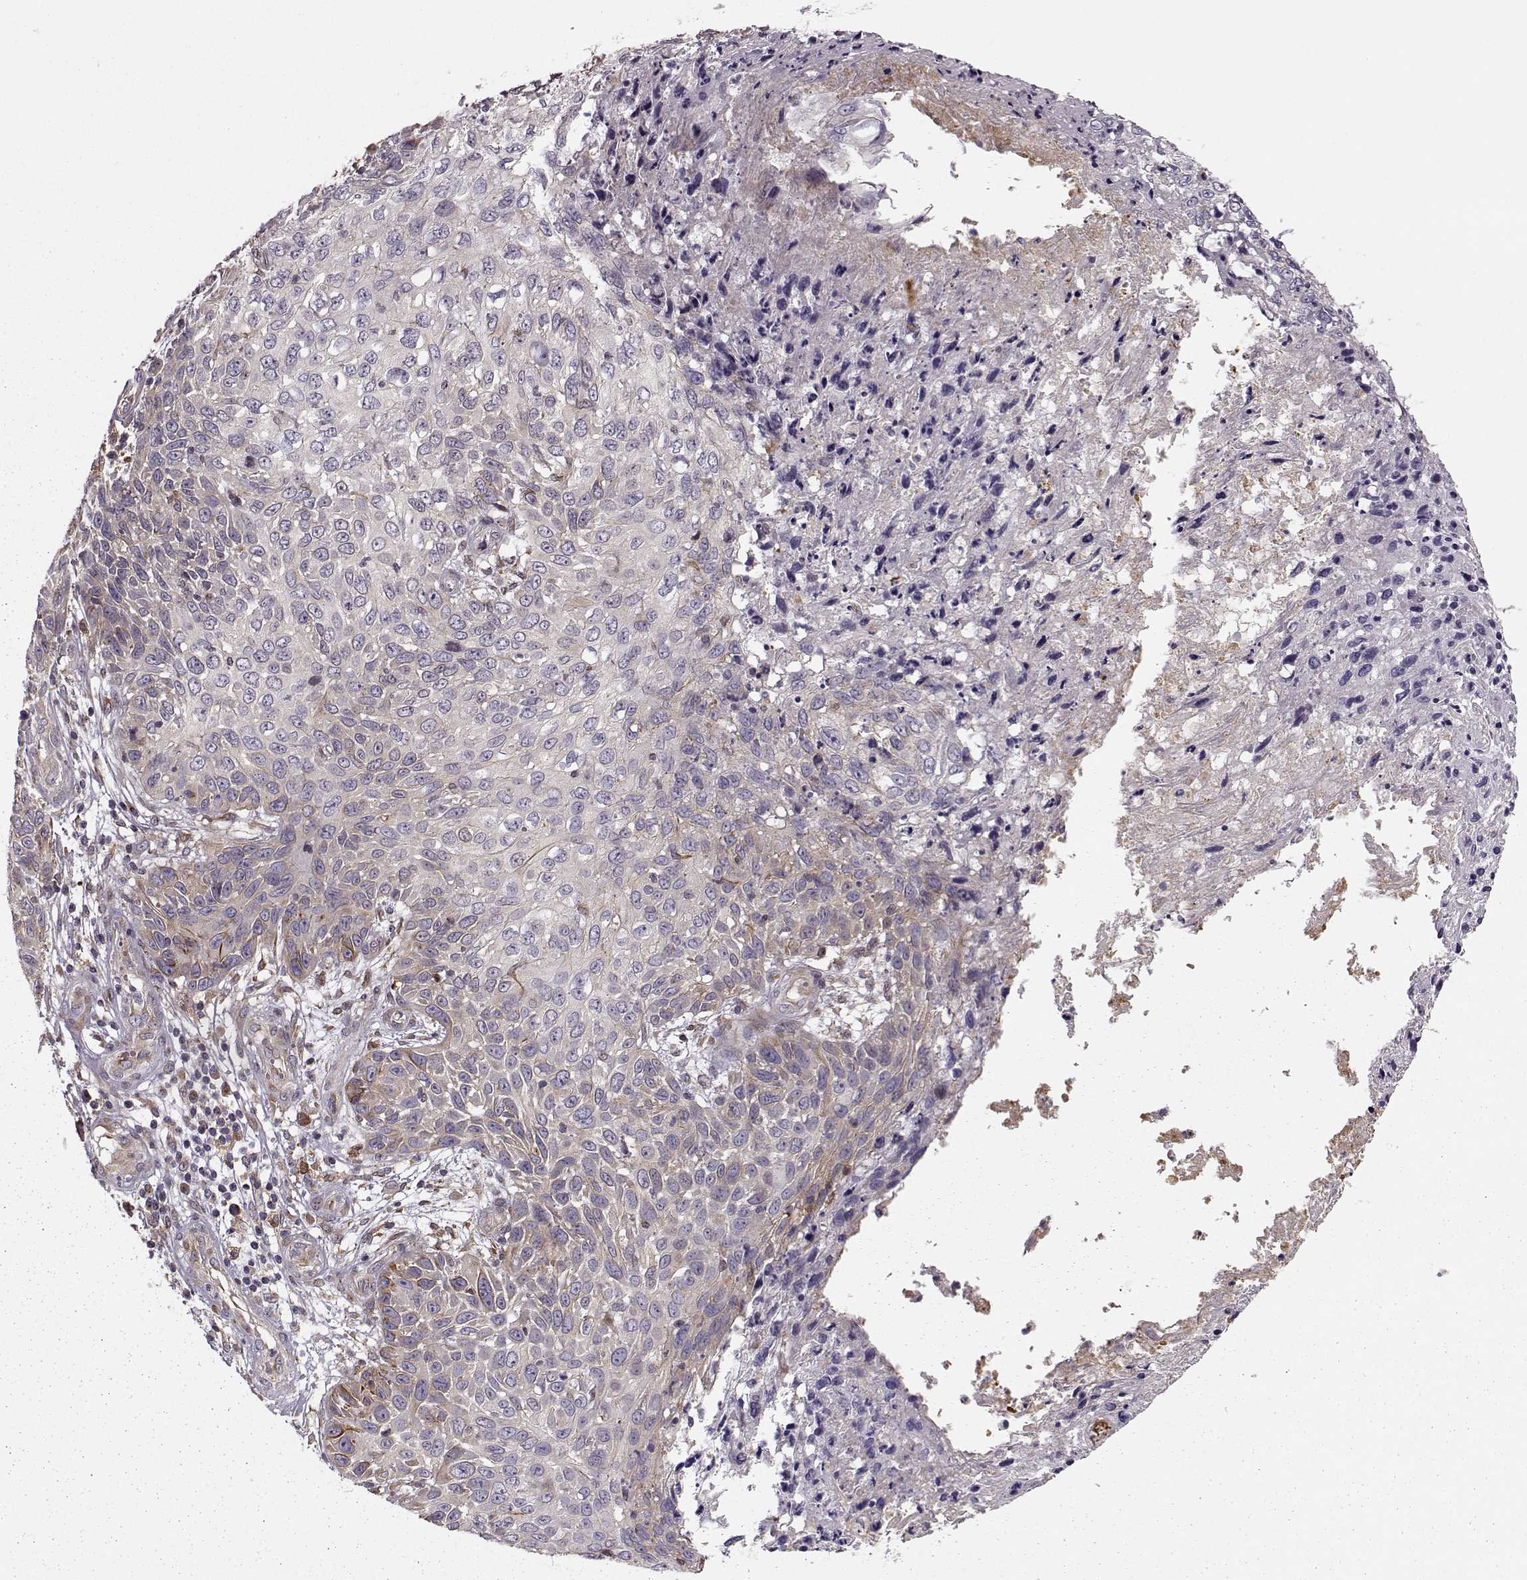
{"staining": {"intensity": "negative", "quantity": "none", "location": "none"}, "tissue": "skin cancer", "cell_type": "Tumor cells", "image_type": "cancer", "snomed": [{"axis": "morphology", "description": "Squamous cell carcinoma, NOS"}, {"axis": "topography", "description": "Skin"}], "caption": "An image of skin cancer (squamous cell carcinoma) stained for a protein displays no brown staining in tumor cells.", "gene": "MTR", "patient": {"sex": "male", "age": 92}}